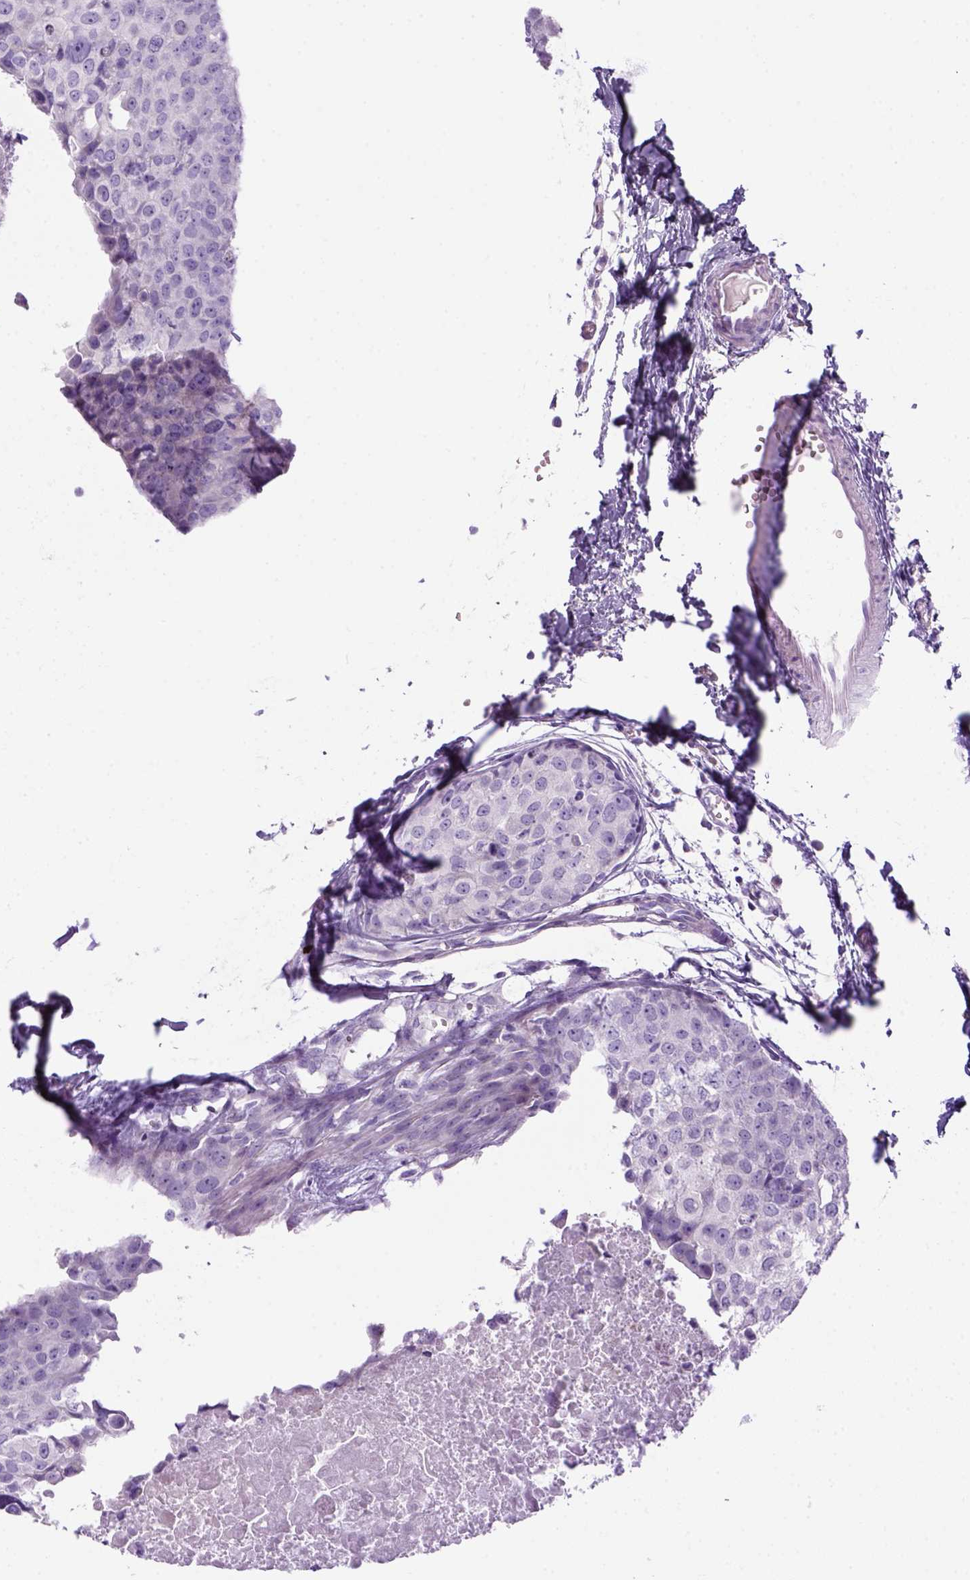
{"staining": {"intensity": "negative", "quantity": "none", "location": "none"}, "tissue": "breast cancer", "cell_type": "Tumor cells", "image_type": "cancer", "snomed": [{"axis": "morphology", "description": "Duct carcinoma"}, {"axis": "topography", "description": "Breast"}], "caption": "Immunohistochemistry image of neoplastic tissue: breast cancer (infiltrating ductal carcinoma) stained with DAB displays no significant protein staining in tumor cells.", "gene": "DNAH11", "patient": {"sex": "female", "age": 38}}